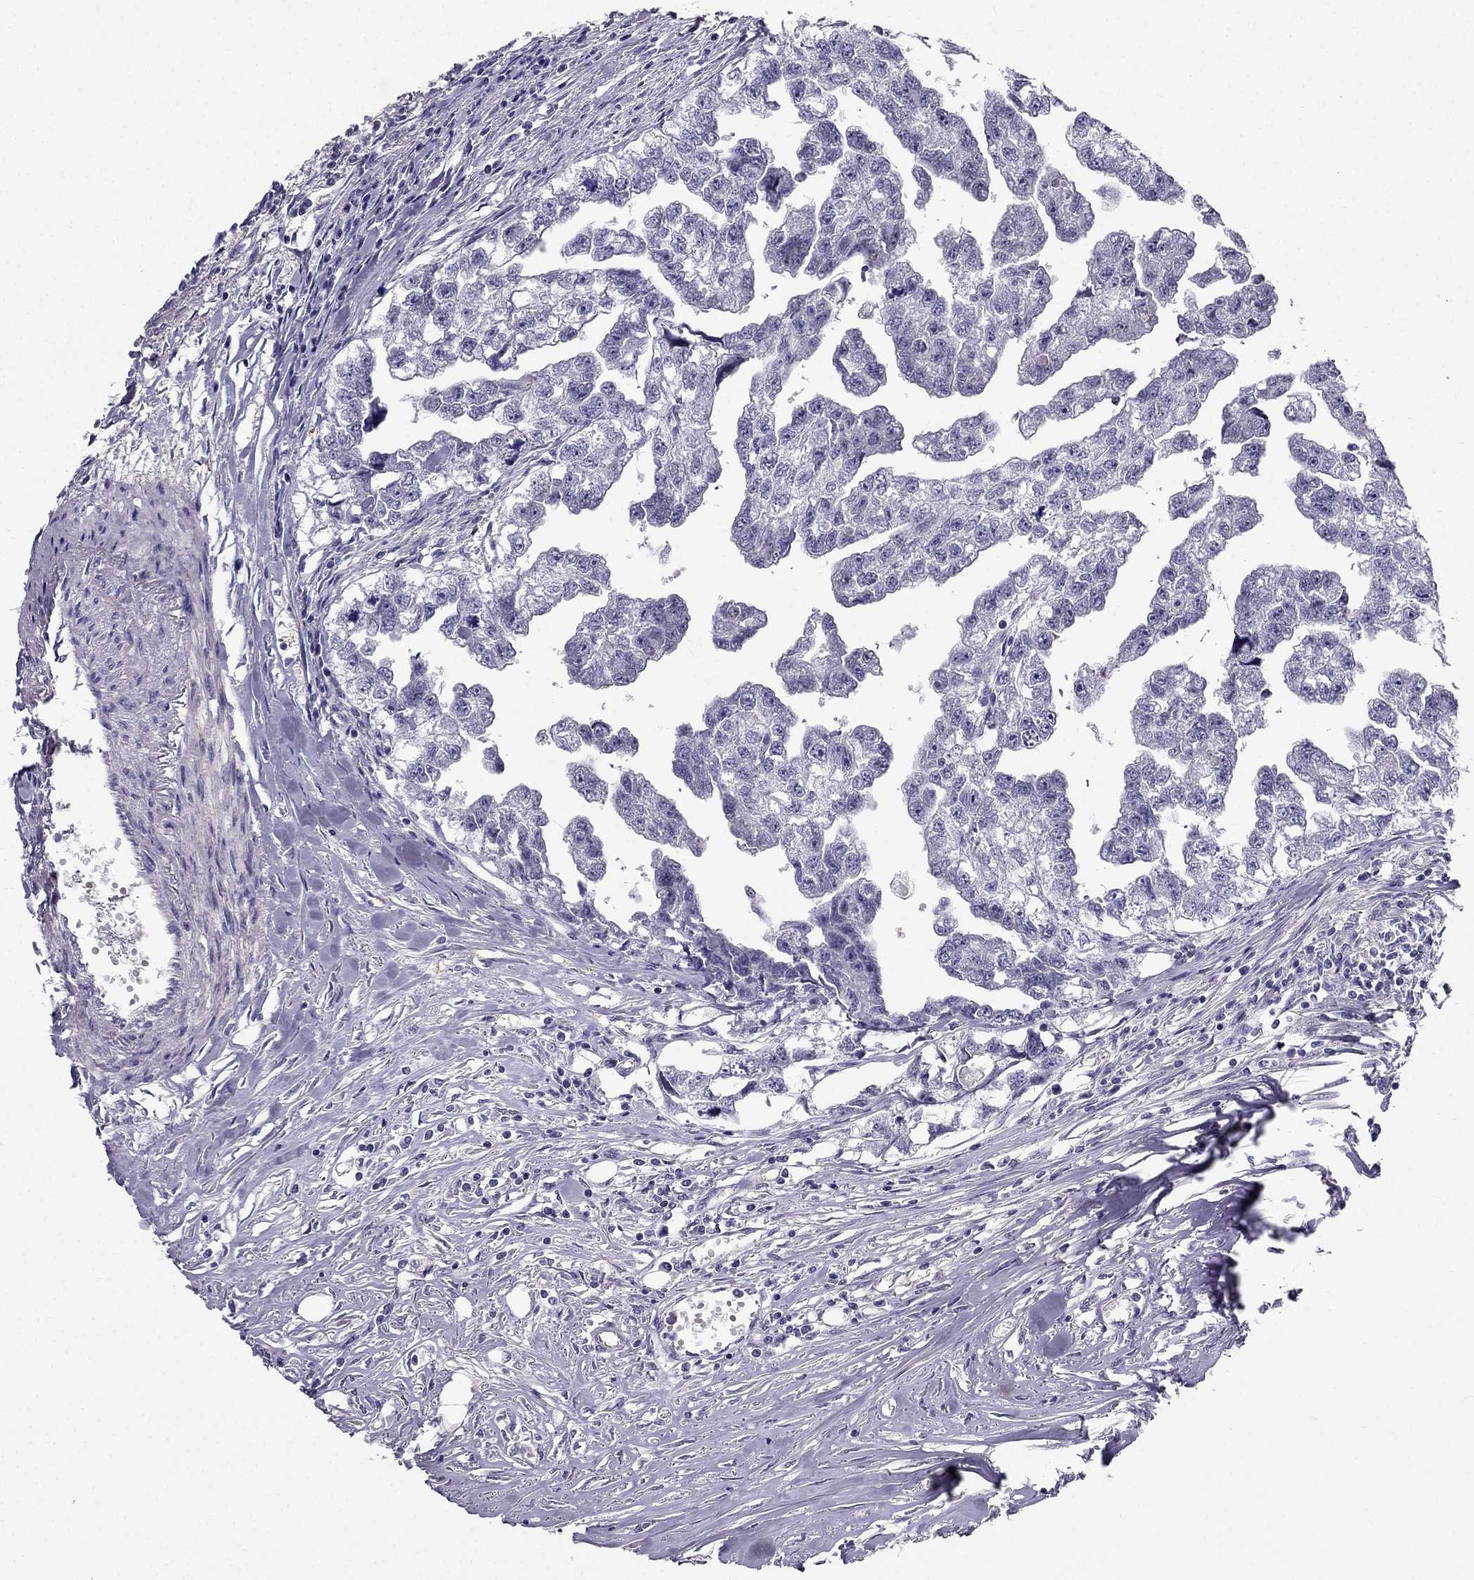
{"staining": {"intensity": "negative", "quantity": "none", "location": "none"}, "tissue": "testis cancer", "cell_type": "Tumor cells", "image_type": "cancer", "snomed": [{"axis": "morphology", "description": "Carcinoma, Embryonal, NOS"}, {"axis": "morphology", "description": "Teratoma, malignant, NOS"}, {"axis": "topography", "description": "Testis"}], "caption": "Immunohistochemical staining of human malignant teratoma (testis) reveals no significant staining in tumor cells.", "gene": "SYT5", "patient": {"sex": "male", "age": 44}}